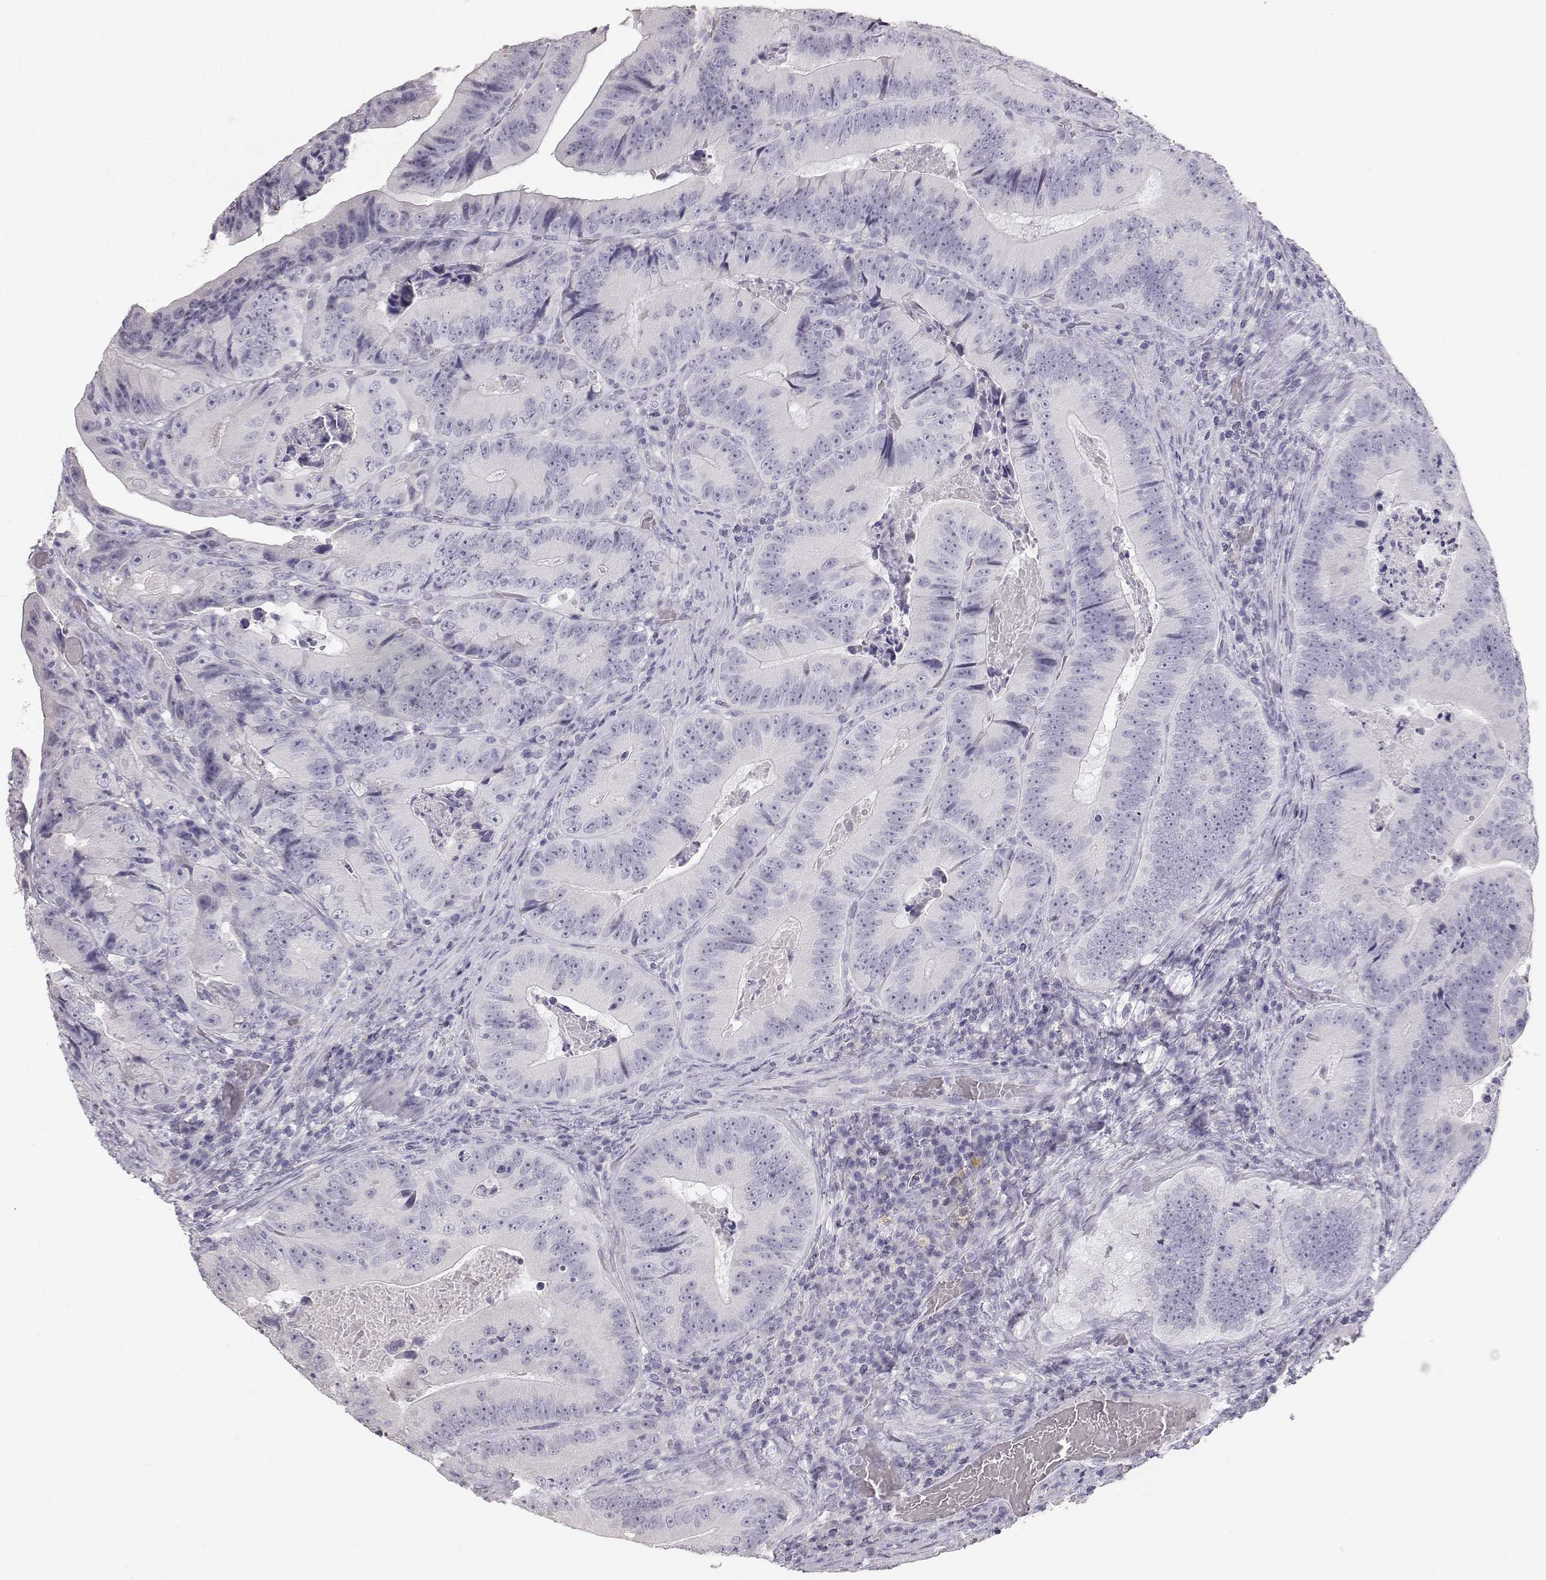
{"staining": {"intensity": "negative", "quantity": "none", "location": "none"}, "tissue": "colorectal cancer", "cell_type": "Tumor cells", "image_type": "cancer", "snomed": [{"axis": "morphology", "description": "Adenocarcinoma, NOS"}, {"axis": "topography", "description": "Colon"}], "caption": "High power microscopy image of an immunohistochemistry photomicrograph of colorectal adenocarcinoma, revealing no significant staining in tumor cells.", "gene": "KRT33A", "patient": {"sex": "female", "age": 86}}